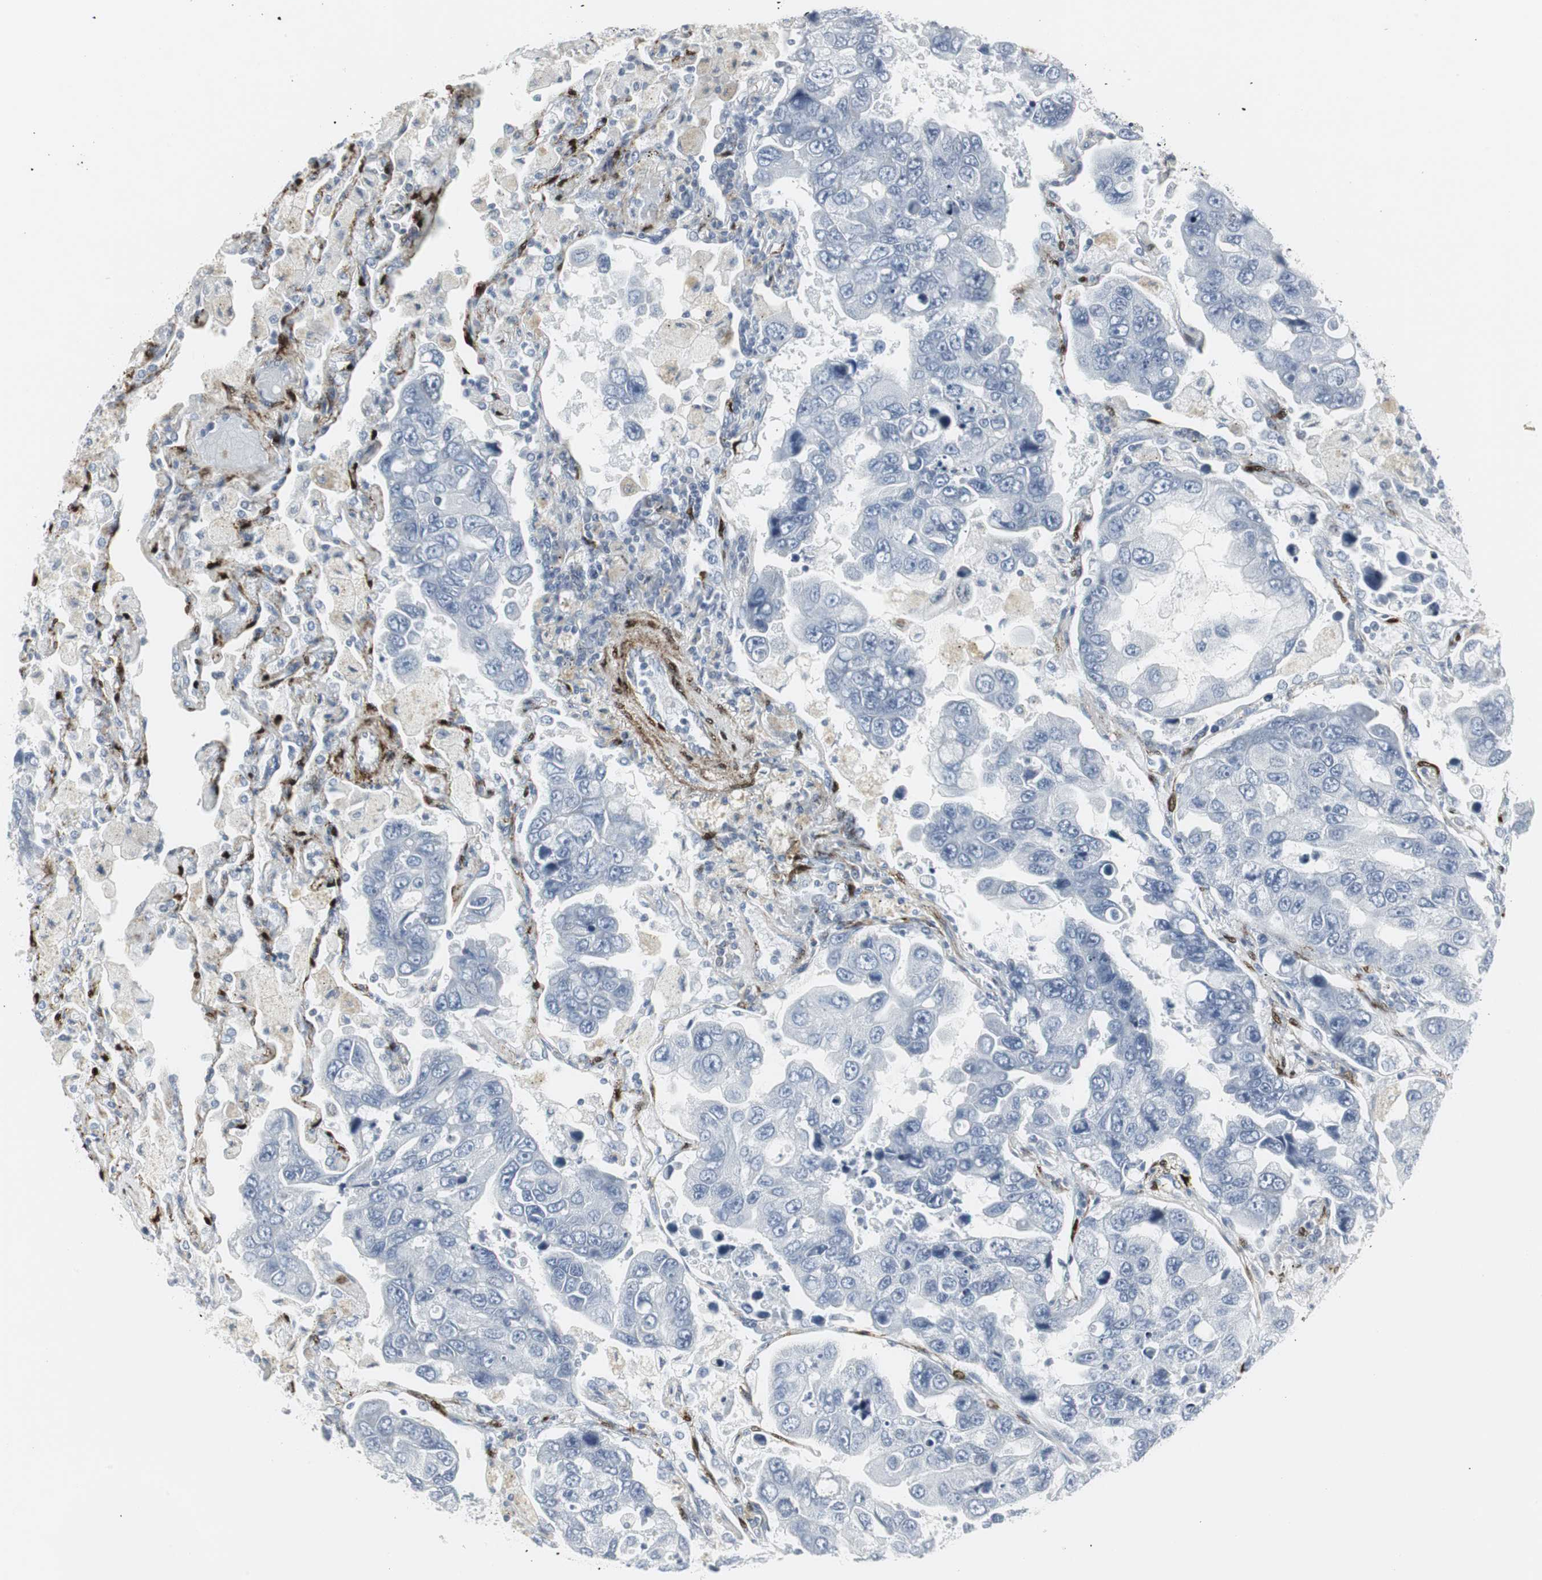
{"staining": {"intensity": "negative", "quantity": "none", "location": "none"}, "tissue": "lung cancer", "cell_type": "Tumor cells", "image_type": "cancer", "snomed": [{"axis": "morphology", "description": "Adenocarcinoma, NOS"}, {"axis": "topography", "description": "Lung"}], "caption": "DAB immunohistochemical staining of human adenocarcinoma (lung) demonstrates no significant staining in tumor cells.", "gene": "PPP1R14A", "patient": {"sex": "male", "age": 64}}